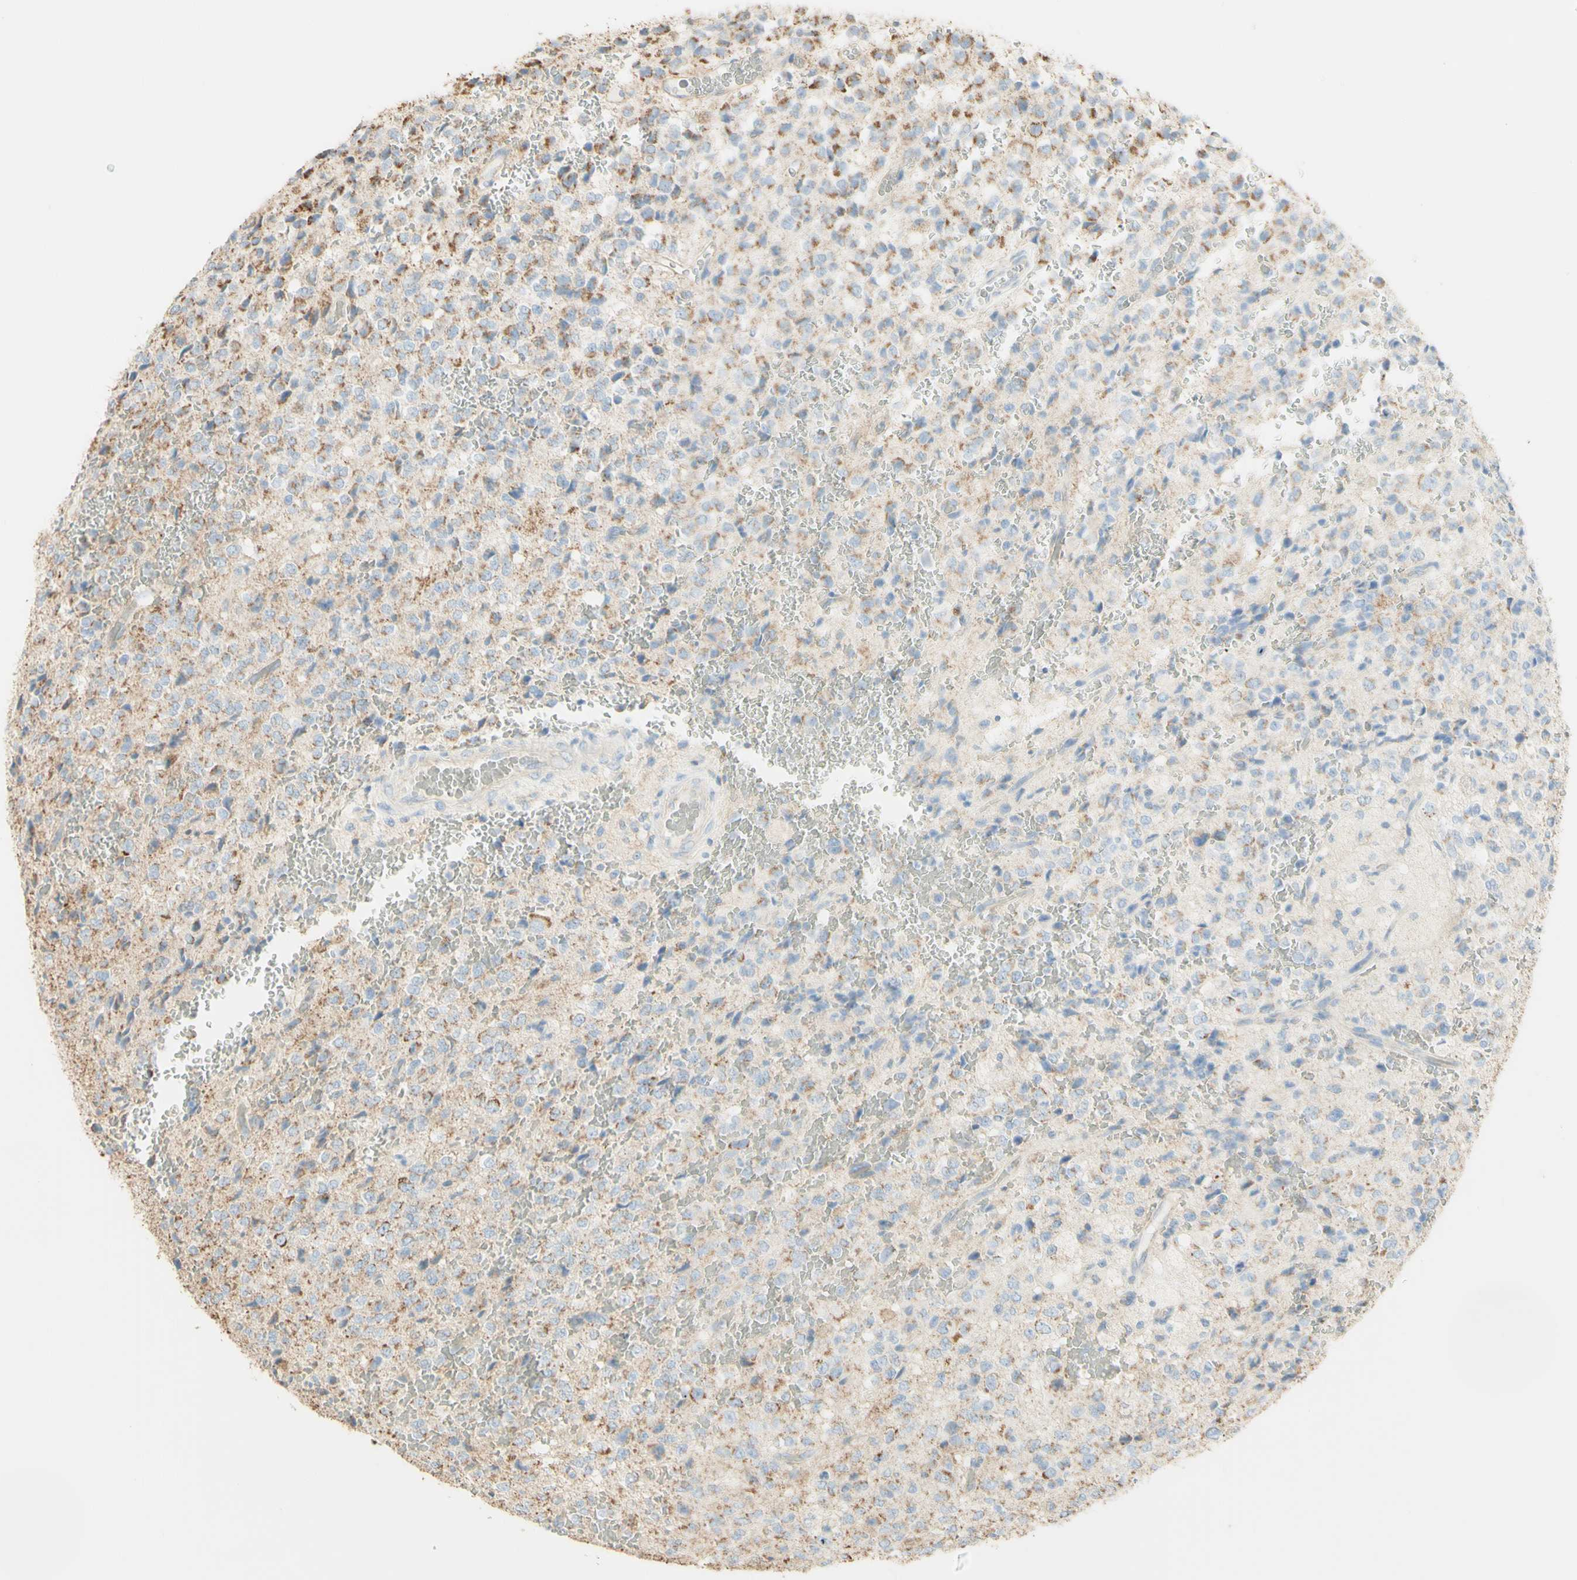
{"staining": {"intensity": "moderate", "quantity": "25%-75%", "location": "cytoplasmic/membranous"}, "tissue": "glioma", "cell_type": "Tumor cells", "image_type": "cancer", "snomed": [{"axis": "morphology", "description": "Glioma, malignant, High grade"}, {"axis": "topography", "description": "pancreas cauda"}], "caption": "High-magnification brightfield microscopy of glioma stained with DAB (3,3'-diaminobenzidine) (brown) and counterstained with hematoxylin (blue). tumor cells exhibit moderate cytoplasmic/membranous expression is present in about25%-75% of cells.", "gene": "LETM1", "patient": {"sex": "male", "age": 60}}